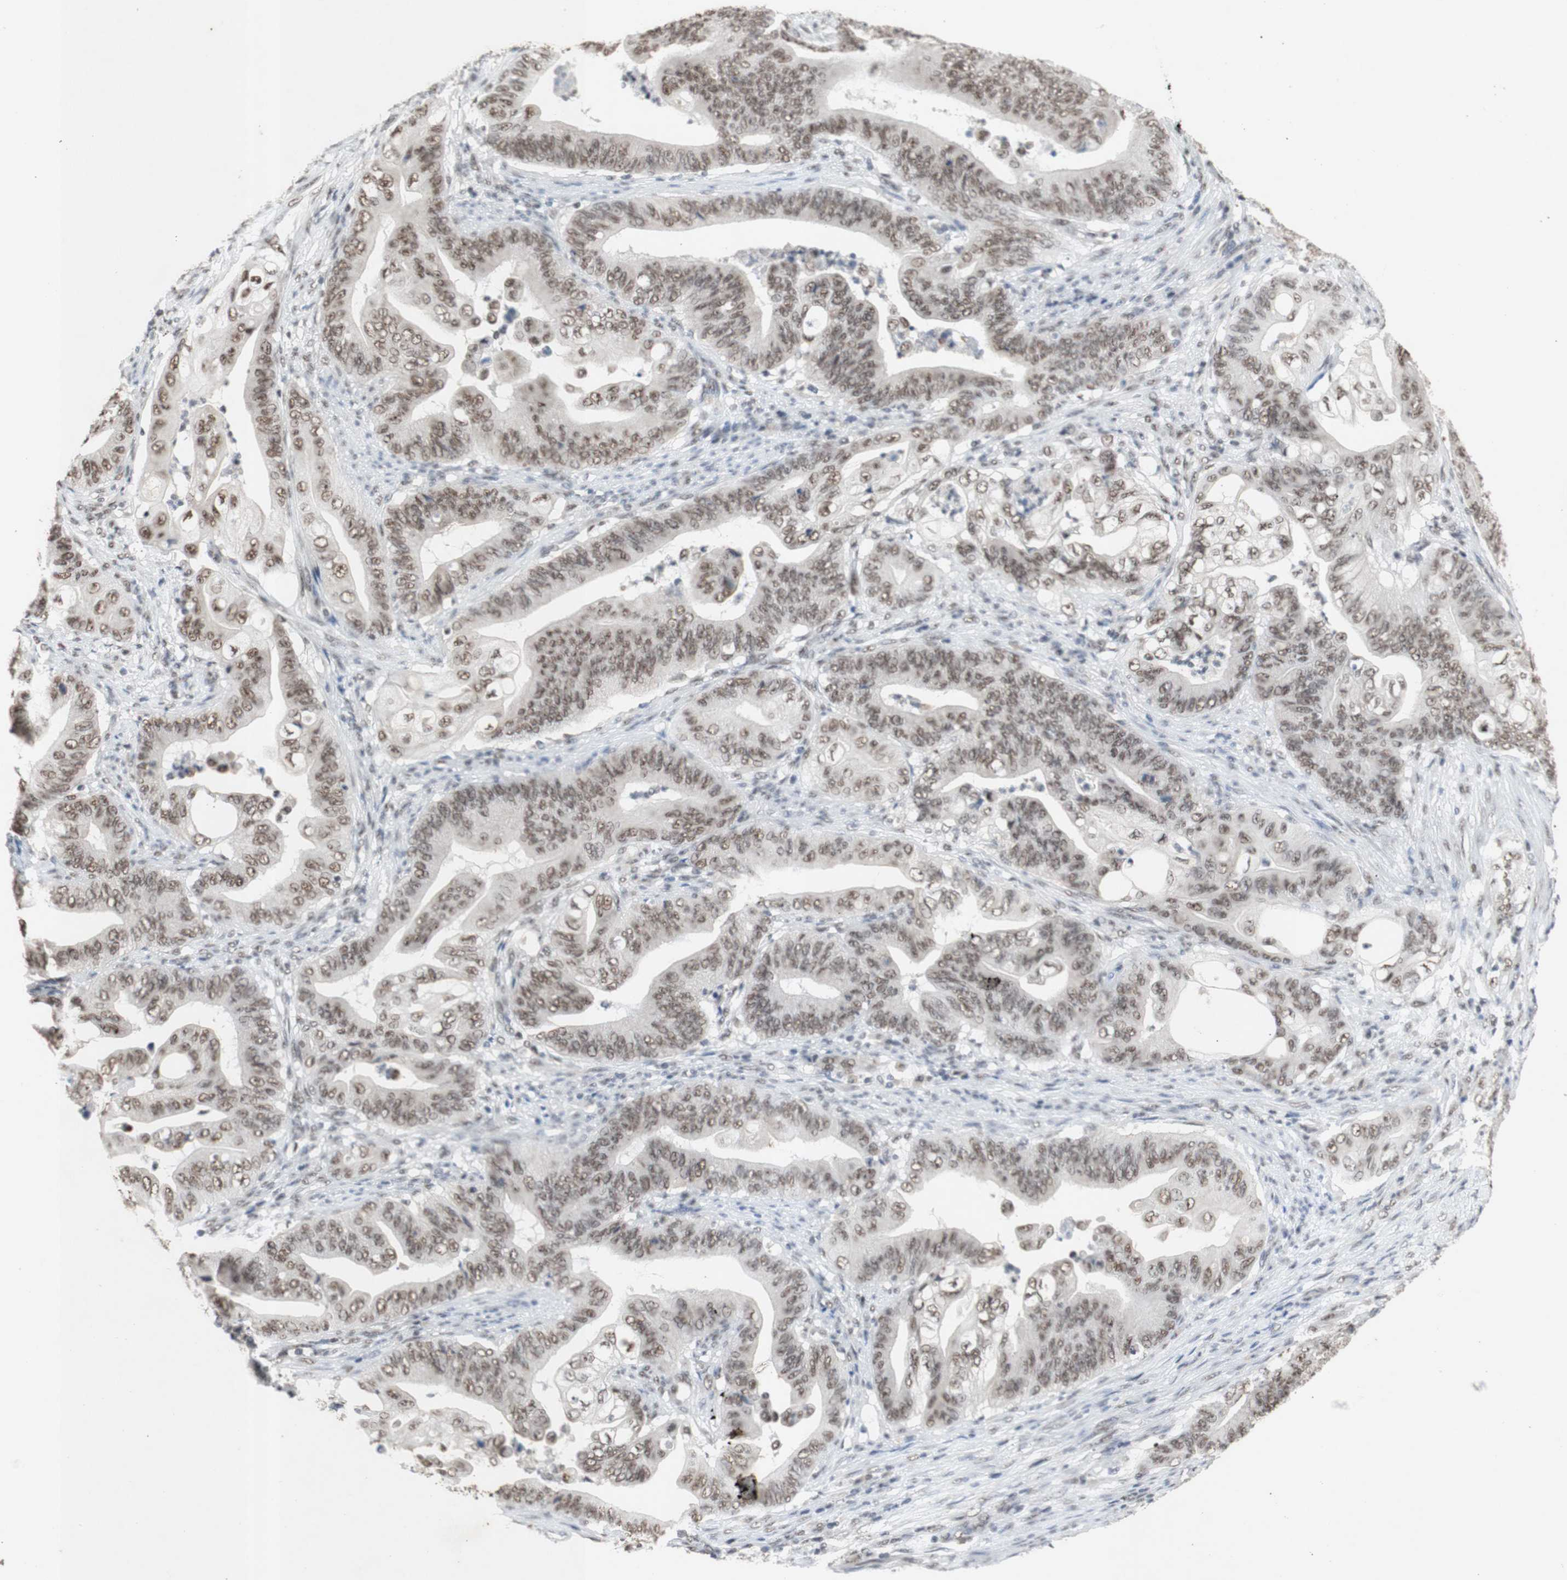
{"staining": {"intensity": "moderate", "quantity": ">75%", "location": "nuclear"}, "tissue": "stomach cancer", "cell_type": "Tumor cells", "image_type": "cancer", "snomed": [{"axis": "morphology", "description": "Adenocarcinoma, NOS"}, {"axis": "topography", "description": "Stomach"}], "caption": "Protein analysis of adenocarcinoma (stomach) tissue demonstrates moderate nuclear positivity in about >75% of tumor cells.", "gene": "SNRPB", "patient": {"sex": "female", "age": 73}}